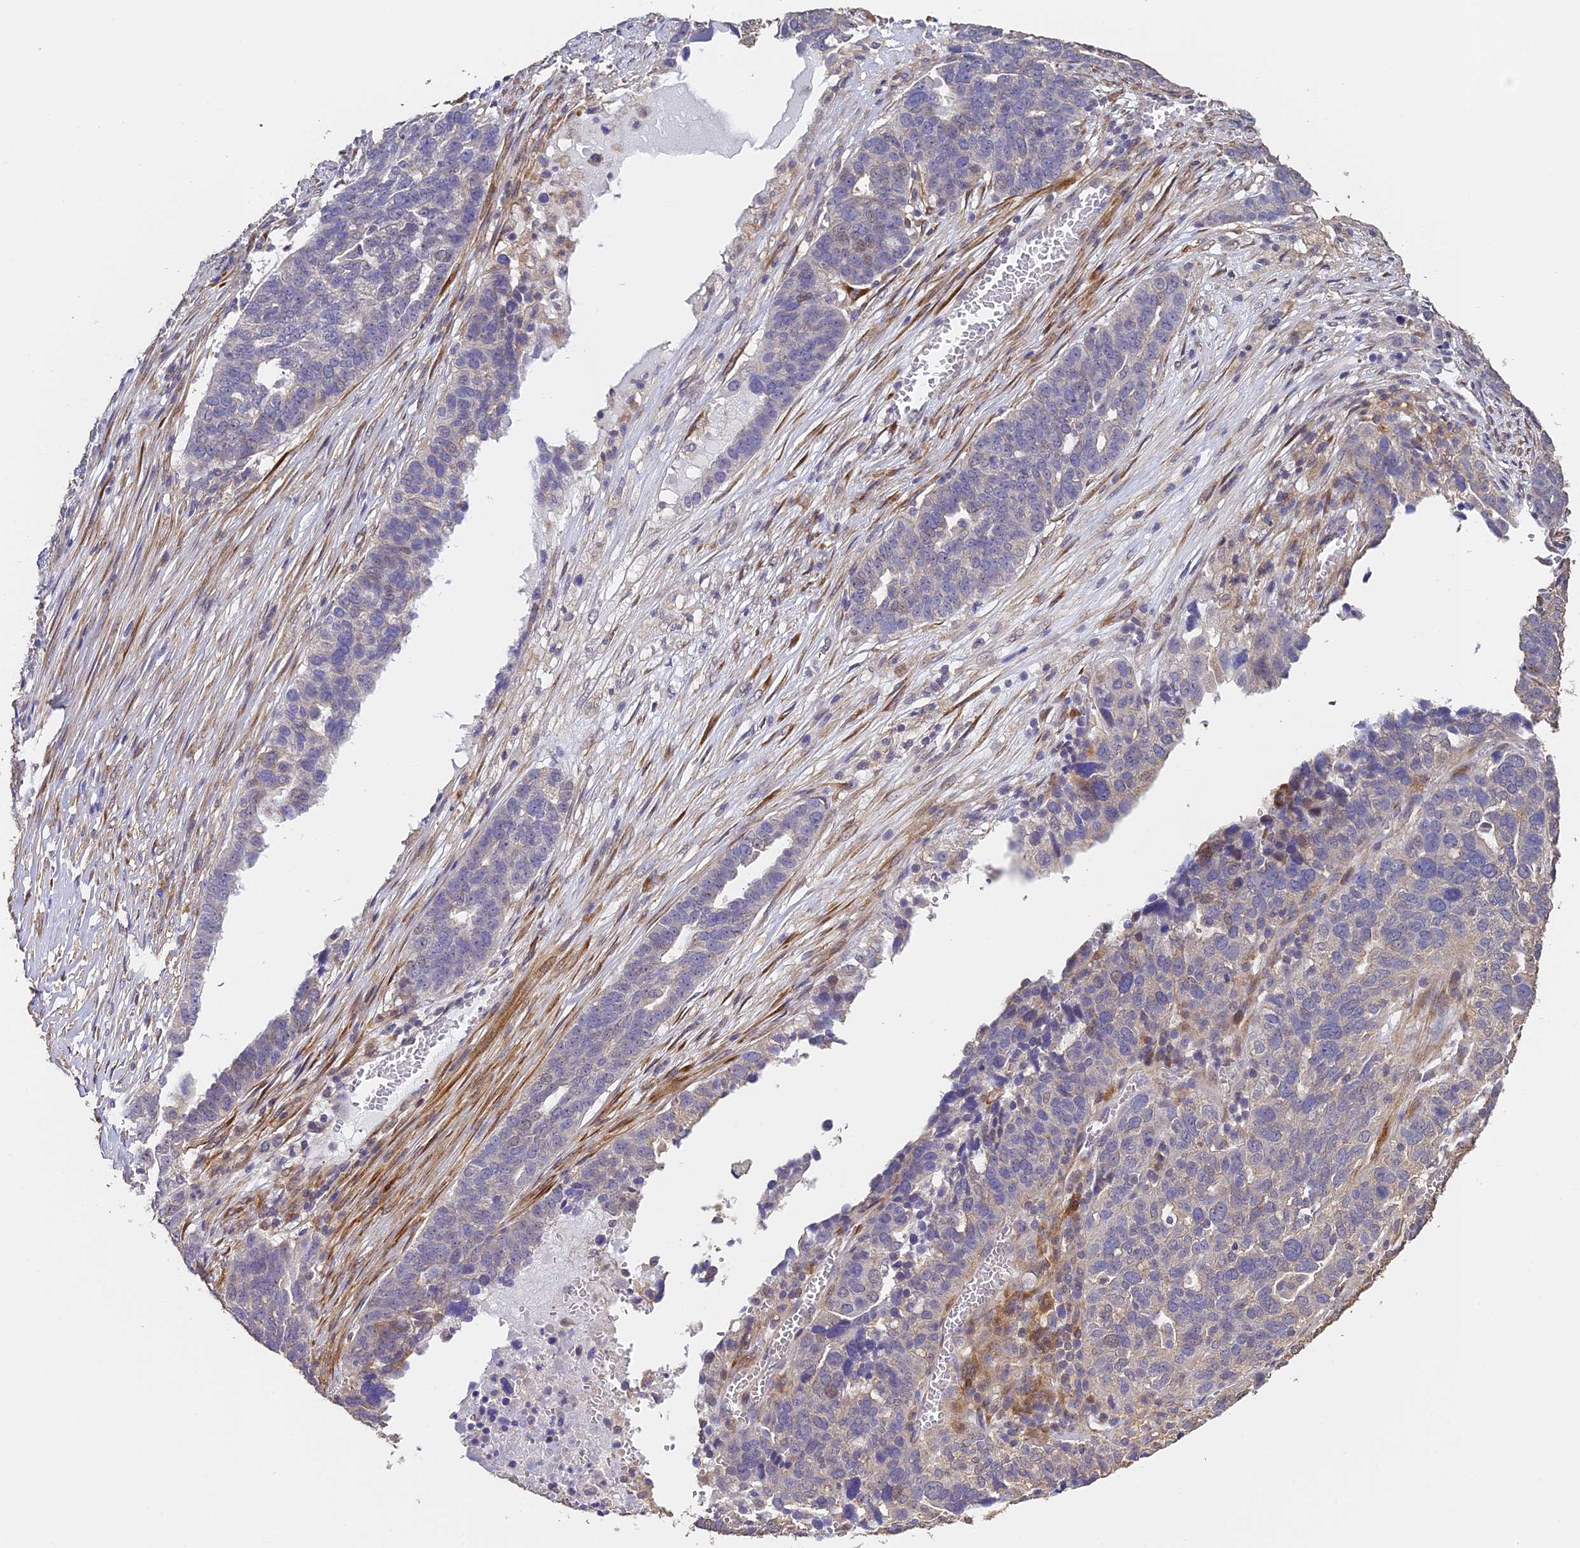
{"staining": {"intensity": "negative", "quantity": "none", "location": "none"}, "tissue": "ovarian cancer", "cell_type": "Tumor cells", "image_type": "cancer", "snomed": [{"axis": "morphology", "description": "Cystadenocarcinoma, serous, NOS"}, {"axis": "topography", "description": "Ovary"}], "caption": "There is no significant staining in tumor cells of serous cystadenocarcinoma (ovarian).", "gene": "SLC11A1", "patient": {"sex": "female", "age": 59}}